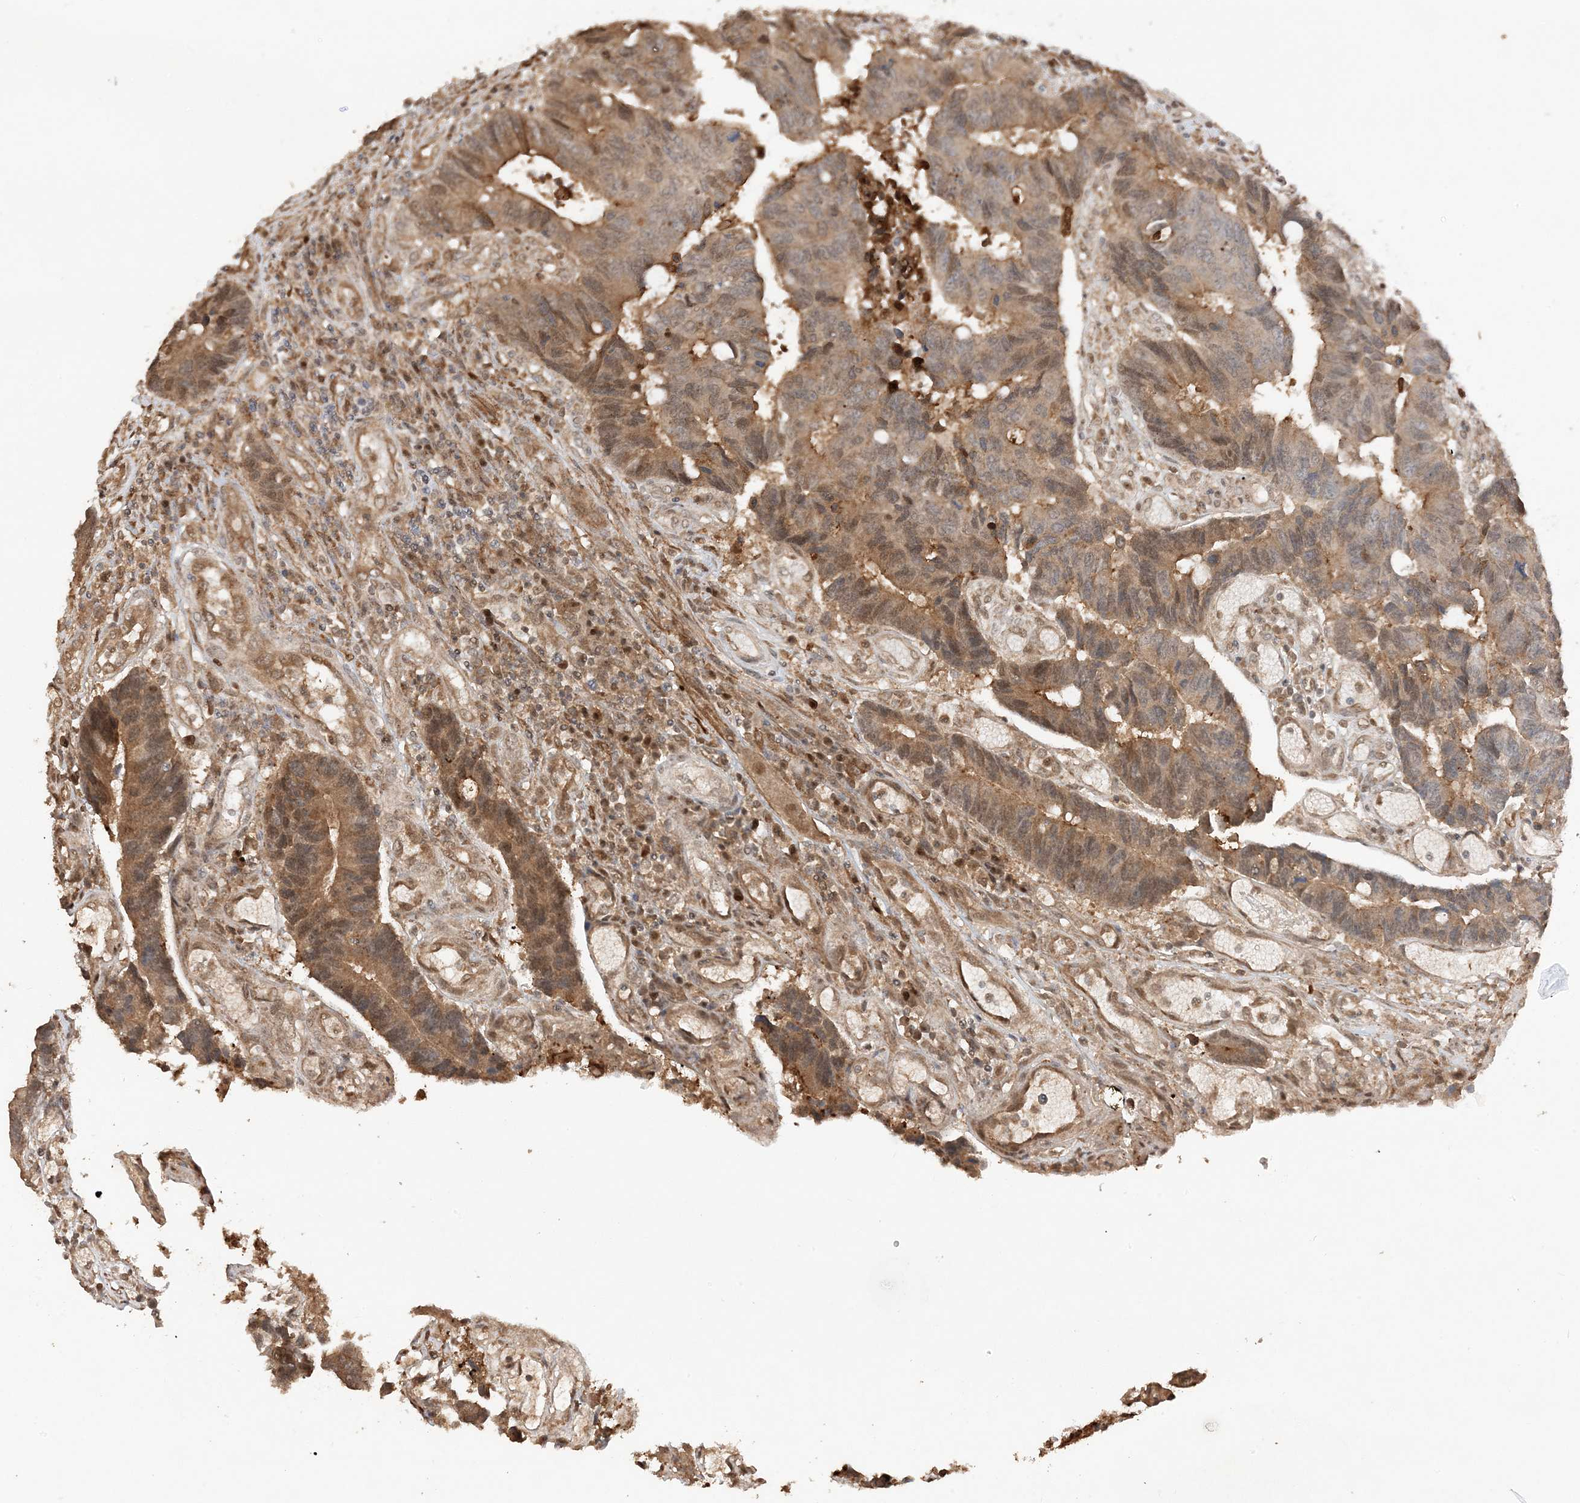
{"staining": {"intensity": "moderate", "quantity": "25%-75%", "location": "cytoplasmic/membranous,nuclear"}, "tissue": "colorectal cancer", "cell_type": "Tumor cells", "image_type": "cancer", "snomed": [{"axis": "morphology", "description": "Adenocarcinoma, NOS"}, {"axis": "topography", "description": "Rectum"}], "caption": "DAB immunohistochemical staining of adenocarcinoma (colorectal) displays moderate cytoplasmic/membranous and nuclear protein positivity in approximately 25%-75% of tumor cells. (IHC, brightfield microscopy, high magnification).", "gene": "ZBTB41", "patient": {"sex": "male", "age": 84}}